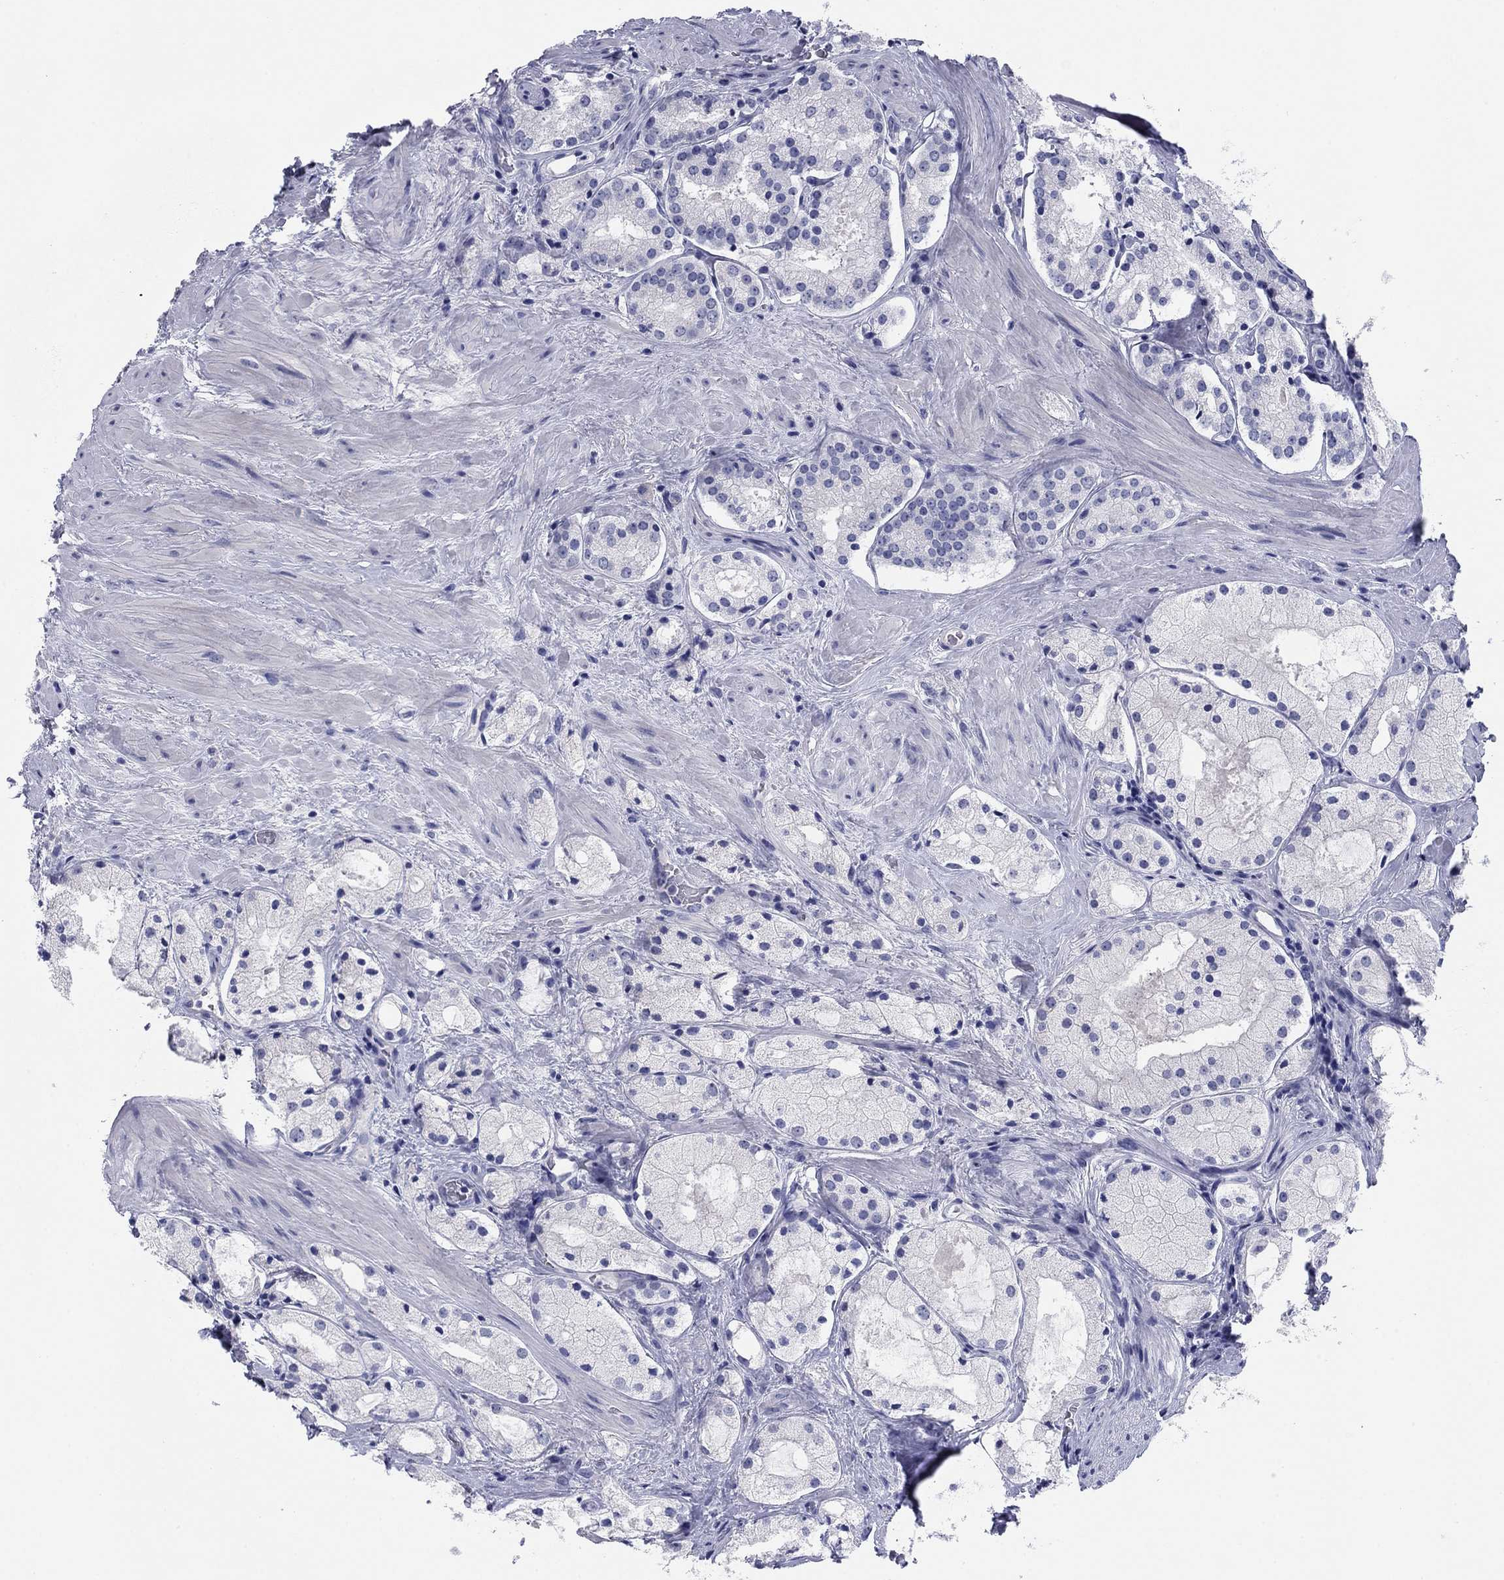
{"staining": {"intensity": "negative", "quantity": "none", "location": "none"}, "tissue": "prostate cancer", "cell_type": "Tumor cells", "image_type": "cancer", "snomed": [{"axis": "morphology", "description": "Adenocarcinoma, NOS"}, {"axis": "morphology", "description": "Adenocarcinoma, High grade"}, {"axis": "topography", "description": "Prostate"}], "caption": "There is no significant expression in tumor cells of prostate high-grade adenocarcinoma. (Stains: DAB immunohistochemistry with hematoxylin counter stain, Microscopy: brightfield microscopy at high magnification).", "gene": "KCNH1", "patient": {"sex": "male", "age": 64}}